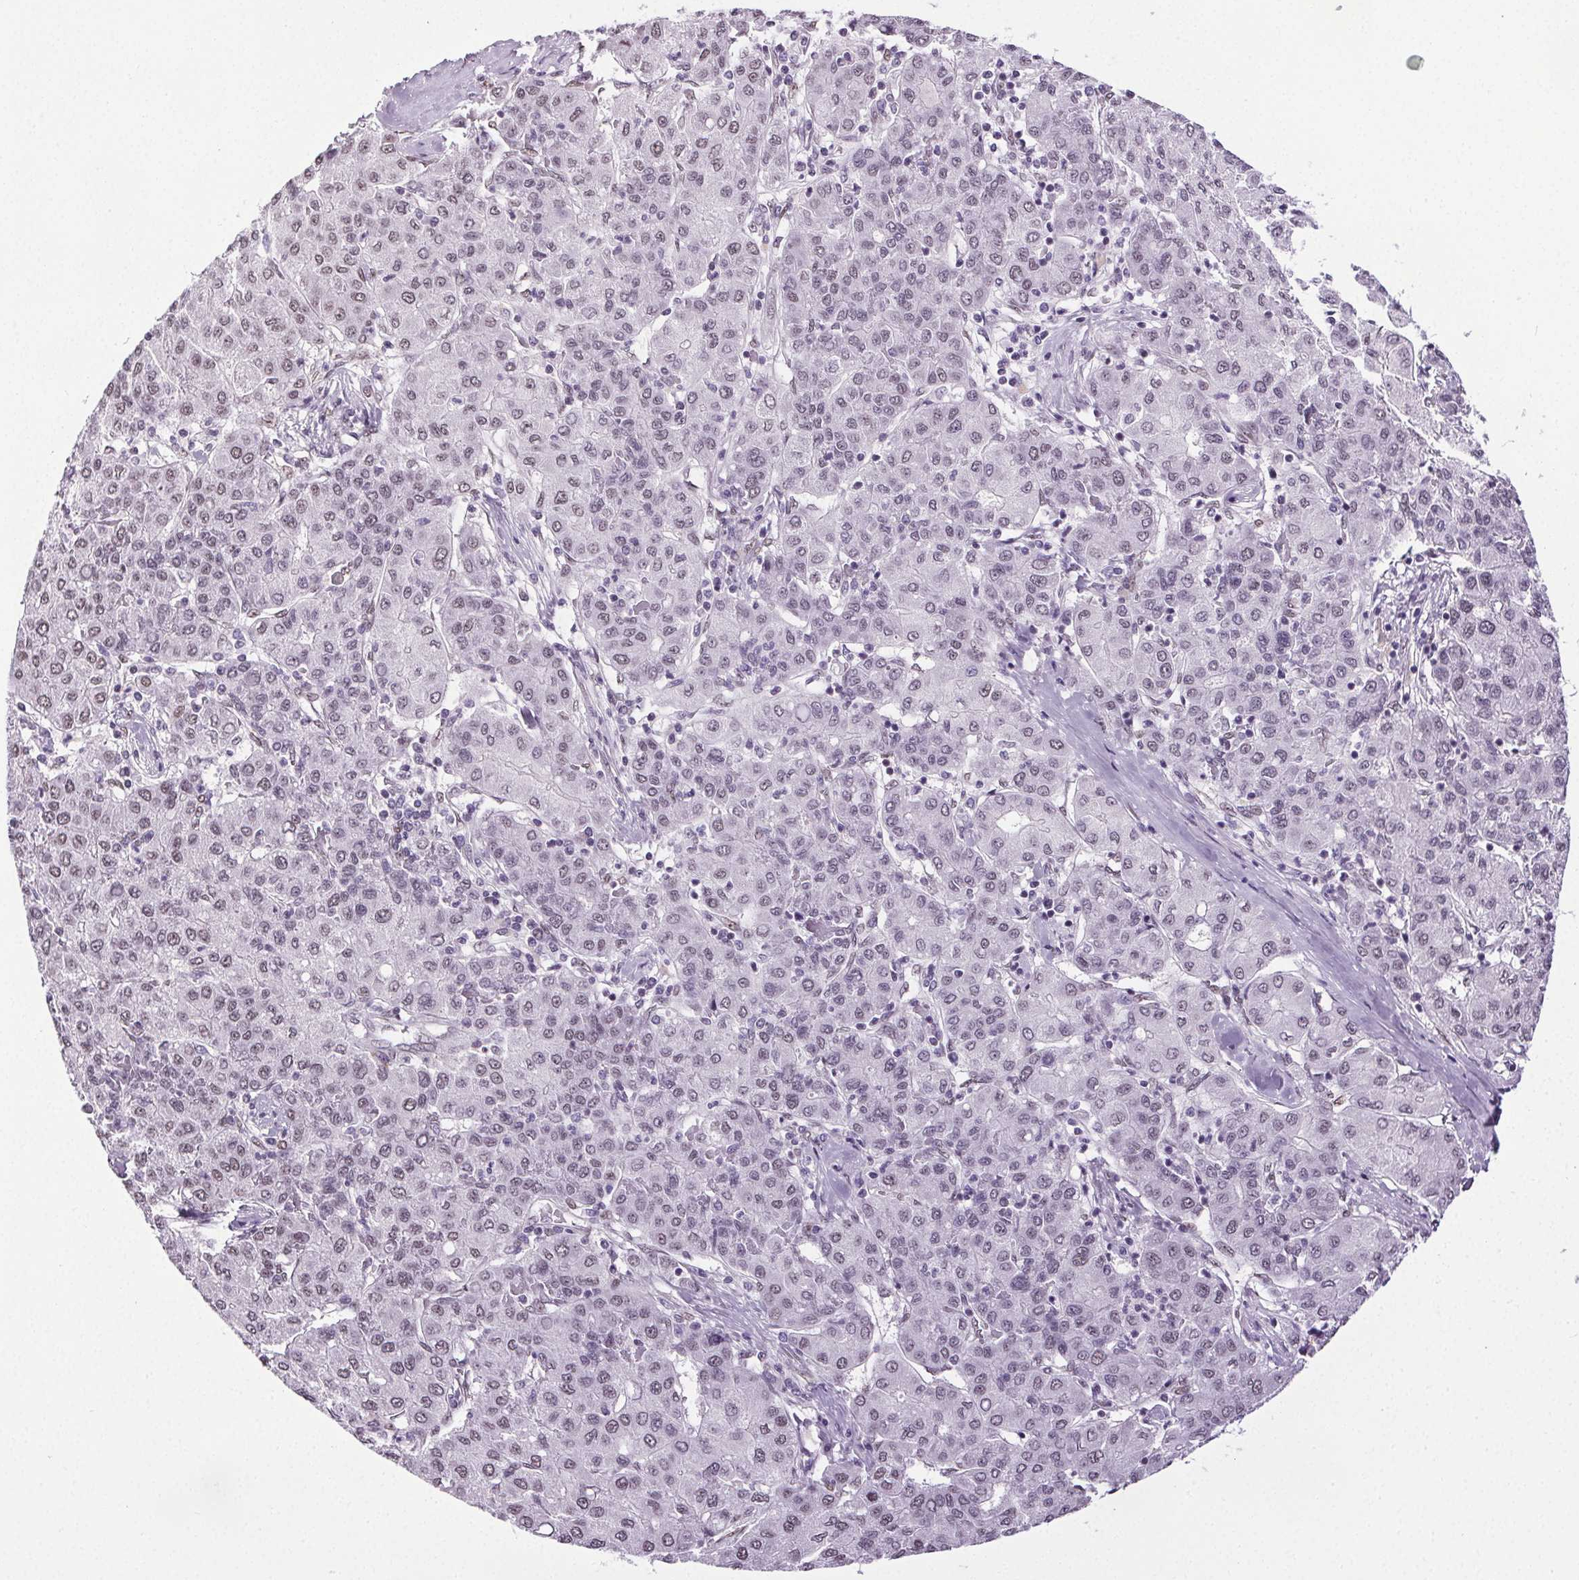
{"staining": {"intensity": "moderate", "quantity": "25%-75%", "location": "nuclear"}, "tissue": "liver cancer", "cell_type": "Tumor cells", "image_type": "cancer", "snomed": [{"axis": "morphology", "description": "Carcinoma, Hepatocellular, NOS"}, {"axis": "topography", "description": "Liver"}], "caption": "Approximately 25%-75% of tumor cells in human liver cancer (hepatocellular carcinoma) display moderate nuclear protein expression as visualized by brown immunohistochemical staining.", "gene": "GP6", "patient": {"sex": "male", "age": 65}}